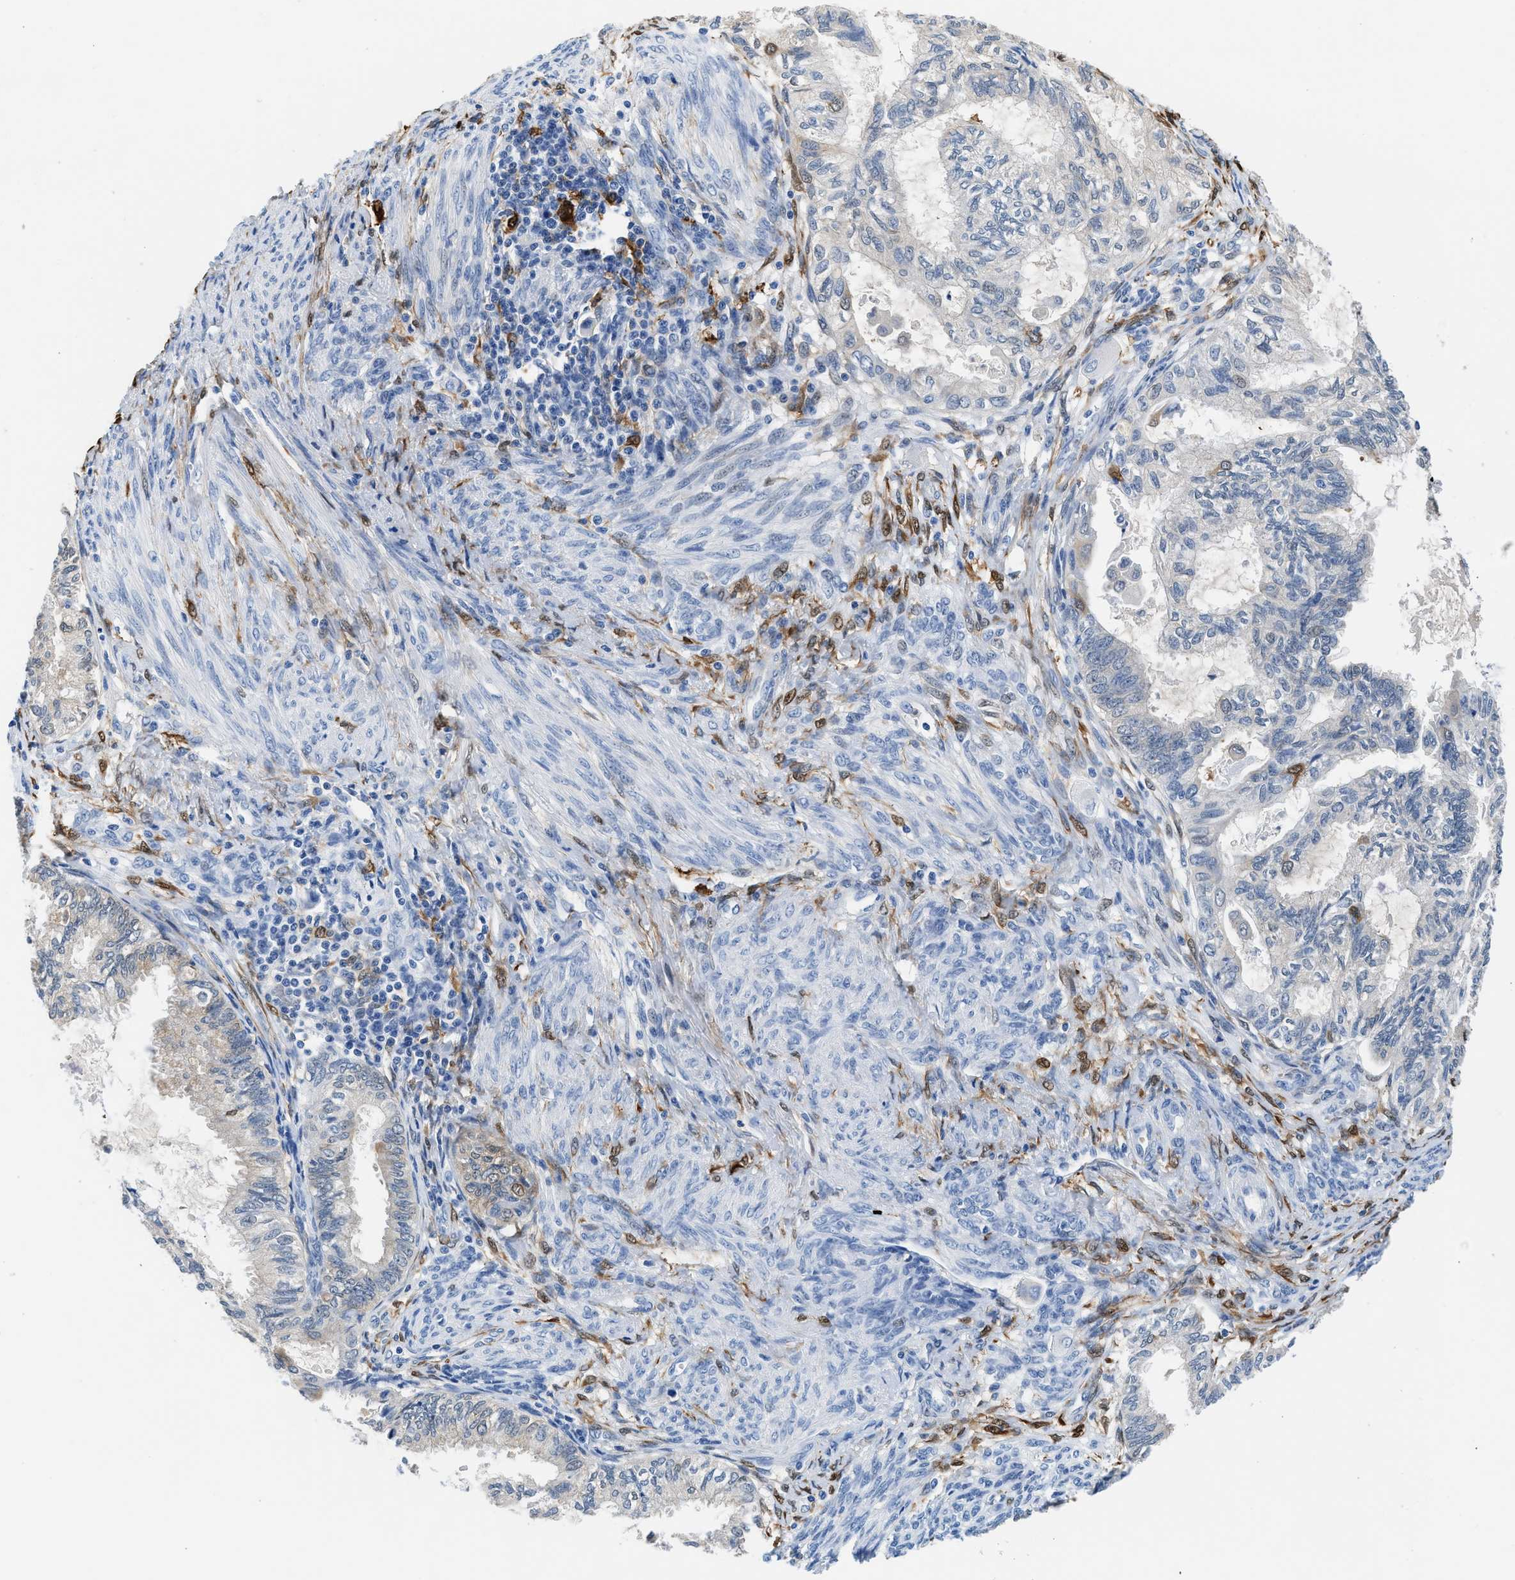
{"staining": {"intensity": "negative", "quantity": "none", "location": "none"}, "tissue": "cervical cancer", "cell_type": "Tumor cells", "image_type": "cancer", "snomed": [{"axis": "morphology", "description": "Normal tissue, NOS"}, {"axis": "morphology", "description": "Adenocarcinoma, NOS"}, {"axis": "topography", "description": "Cervix"}, {"axis": "topography", "description": "Endometrium"}], "caption": "Immunohistochemical staining of adenocarcinoma (cervical) reveals no significant positivity in tumor cells. (DAB (3,3'-diaminobenzidine) immunohistochemistry visualized using brightfield microscopy, high magnification).", "gene": "FADS6", "patient": {"sex": "female", "age": 86}}